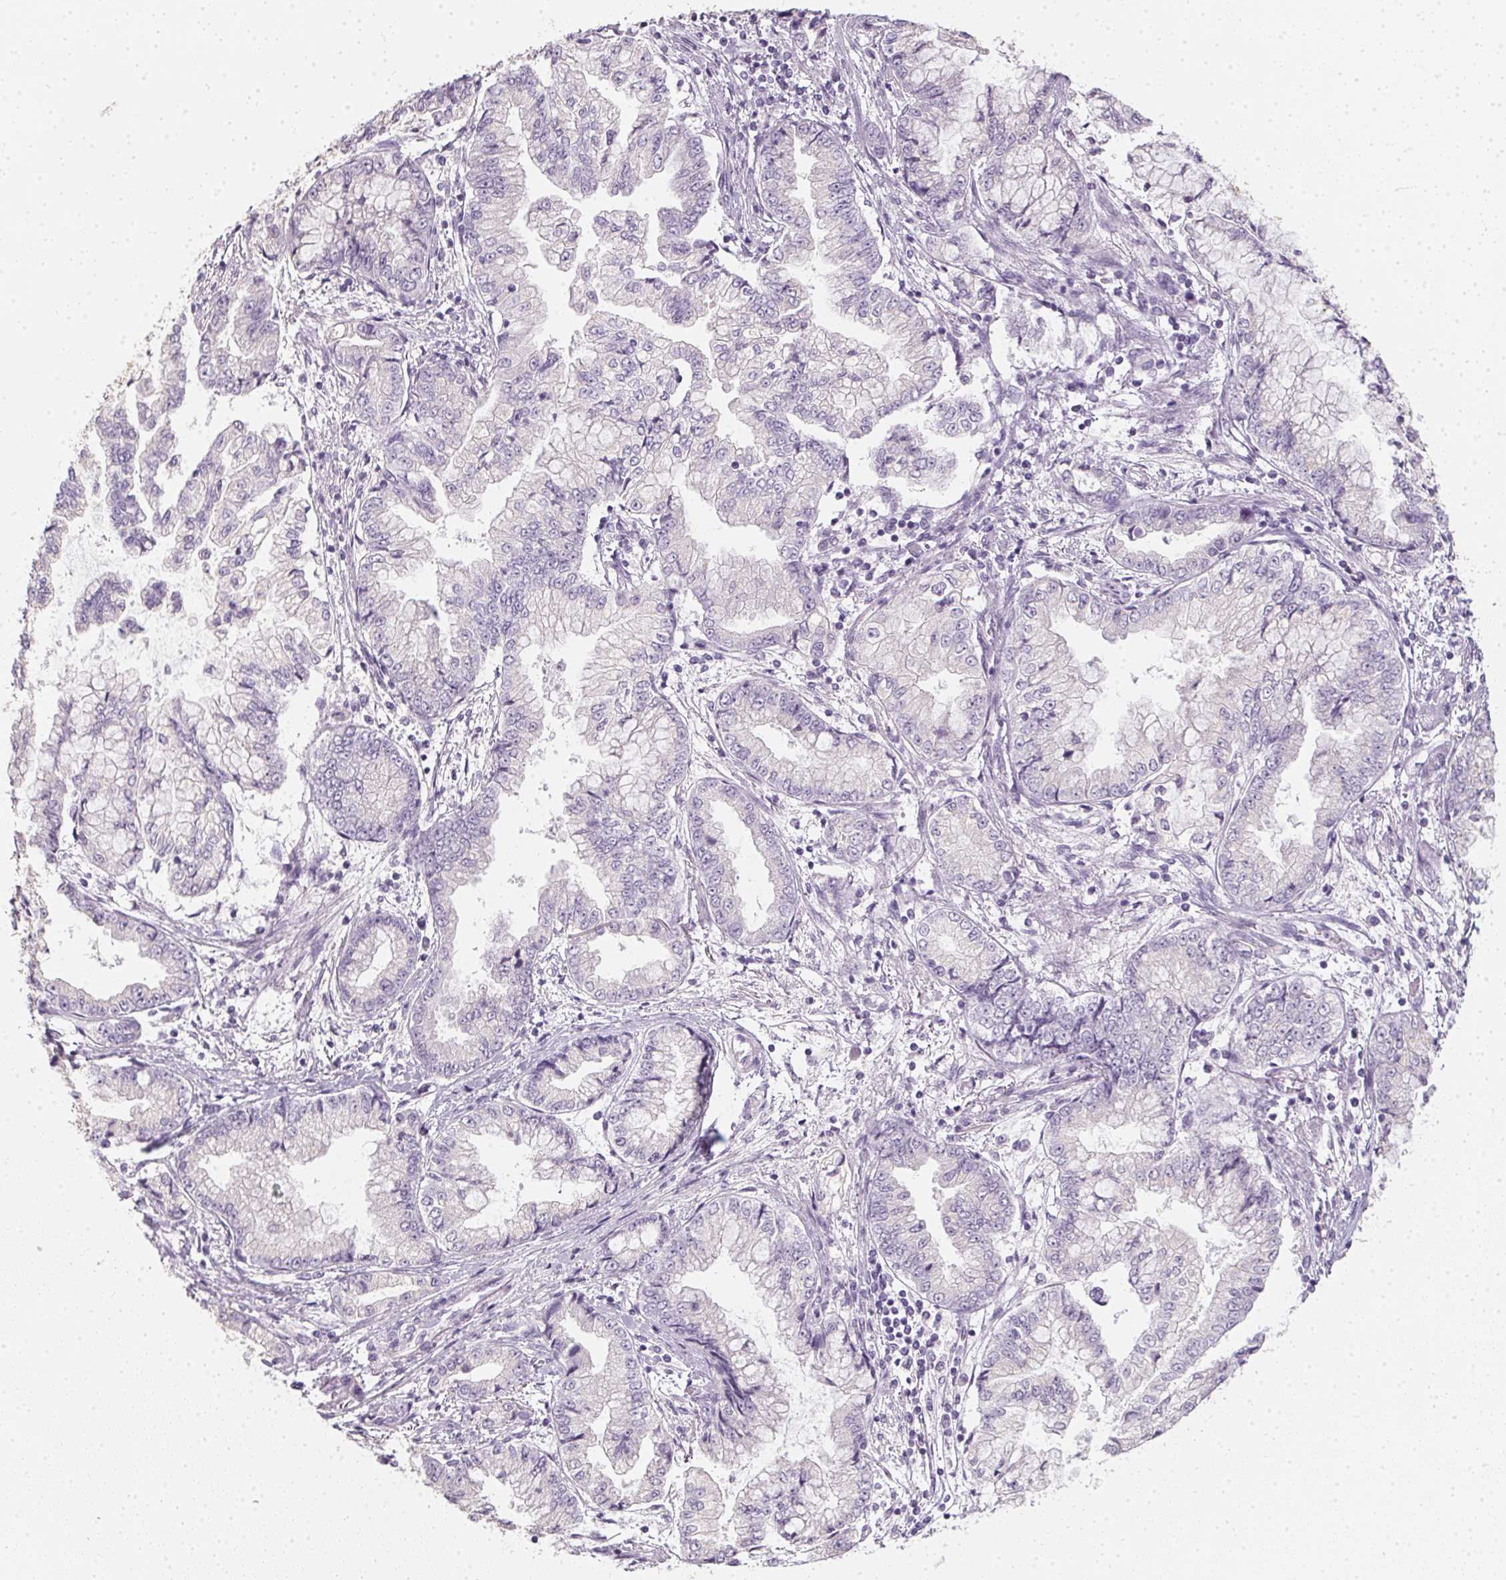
{"staining": {"intensity": "negative", "quantity": "none", "location": "none"}, "tissue": "stomach cancer", "cell_type": "Tumor cells", "image_type": "cancer", "snomed": [{"axis": "morphology", "description": "Adenocarcinoma, NOS"}, {"axis": "topography", "description": "Stomach, upper"}], "caption": "A photomicrograph of stomach cancer stained for a protein reveals no brown staining in tumor cells.", "gene": "TMEM72", "patient": {"sex": "female", "age": 74}}